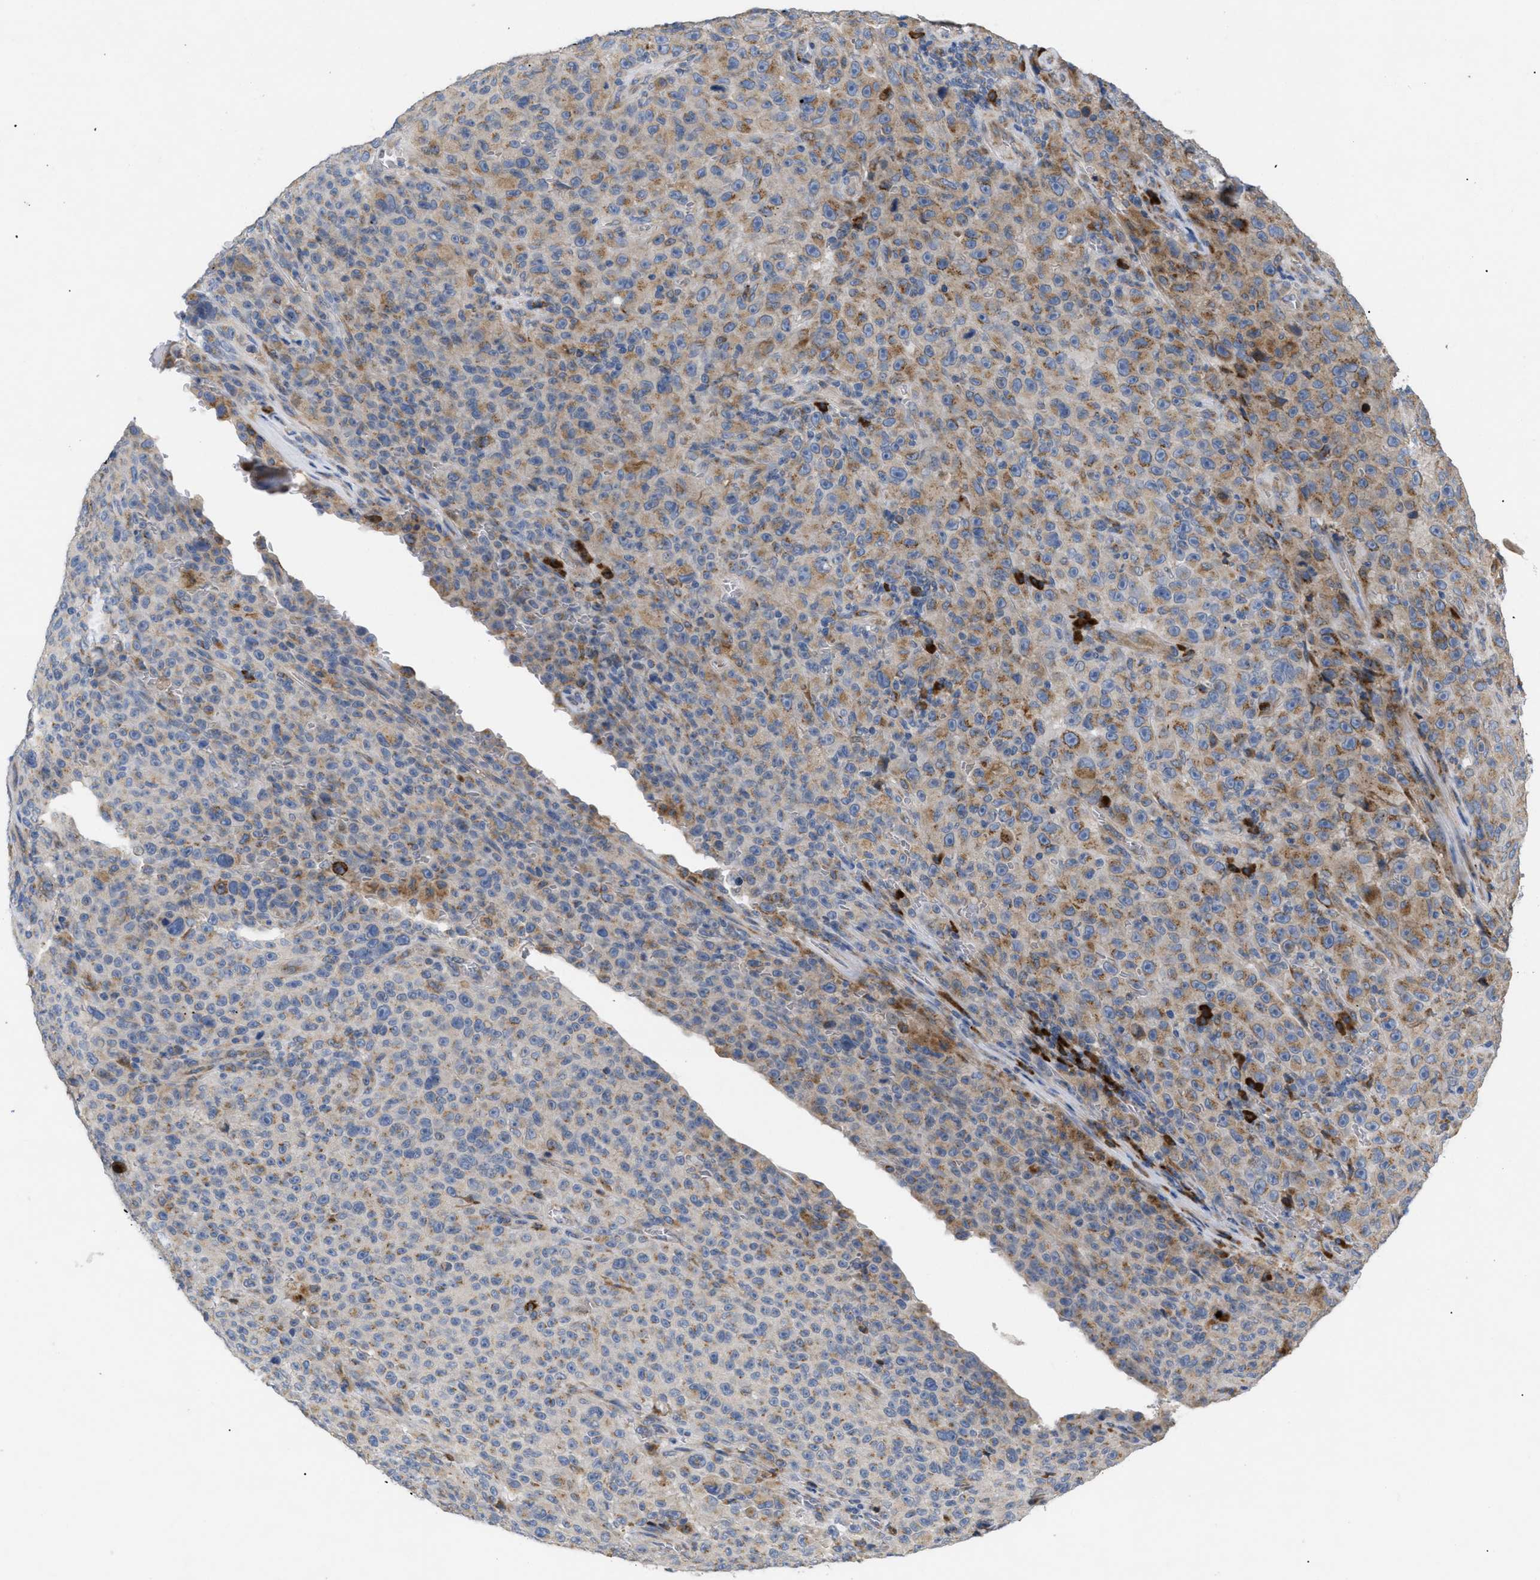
{"staining": {"intensity": "moderate", "quantity": "25%-75%", "location": "cytoplasmic/membranous"}, "tissue": "melanoma", "cell_type": "Tumor cells", "image_type": "cancer", "snomed": [{"axis": "morphology", "description": "Malignant melanoma, NOS"}, {"axis": "topography", "description": "Skin"}], "caption": "High-power microscopy captured an IHC micrograph of melanoma, revealing moderate cytoplasmic/membranous staining in about 25%-75% of tumor cells. (Stains: DAB in brown, nuclei in blue, Microscopy: brightfield microscopy at high magnification).", "gene": "SLC50A1", "patient": {"sex": "female", "age": 82}}